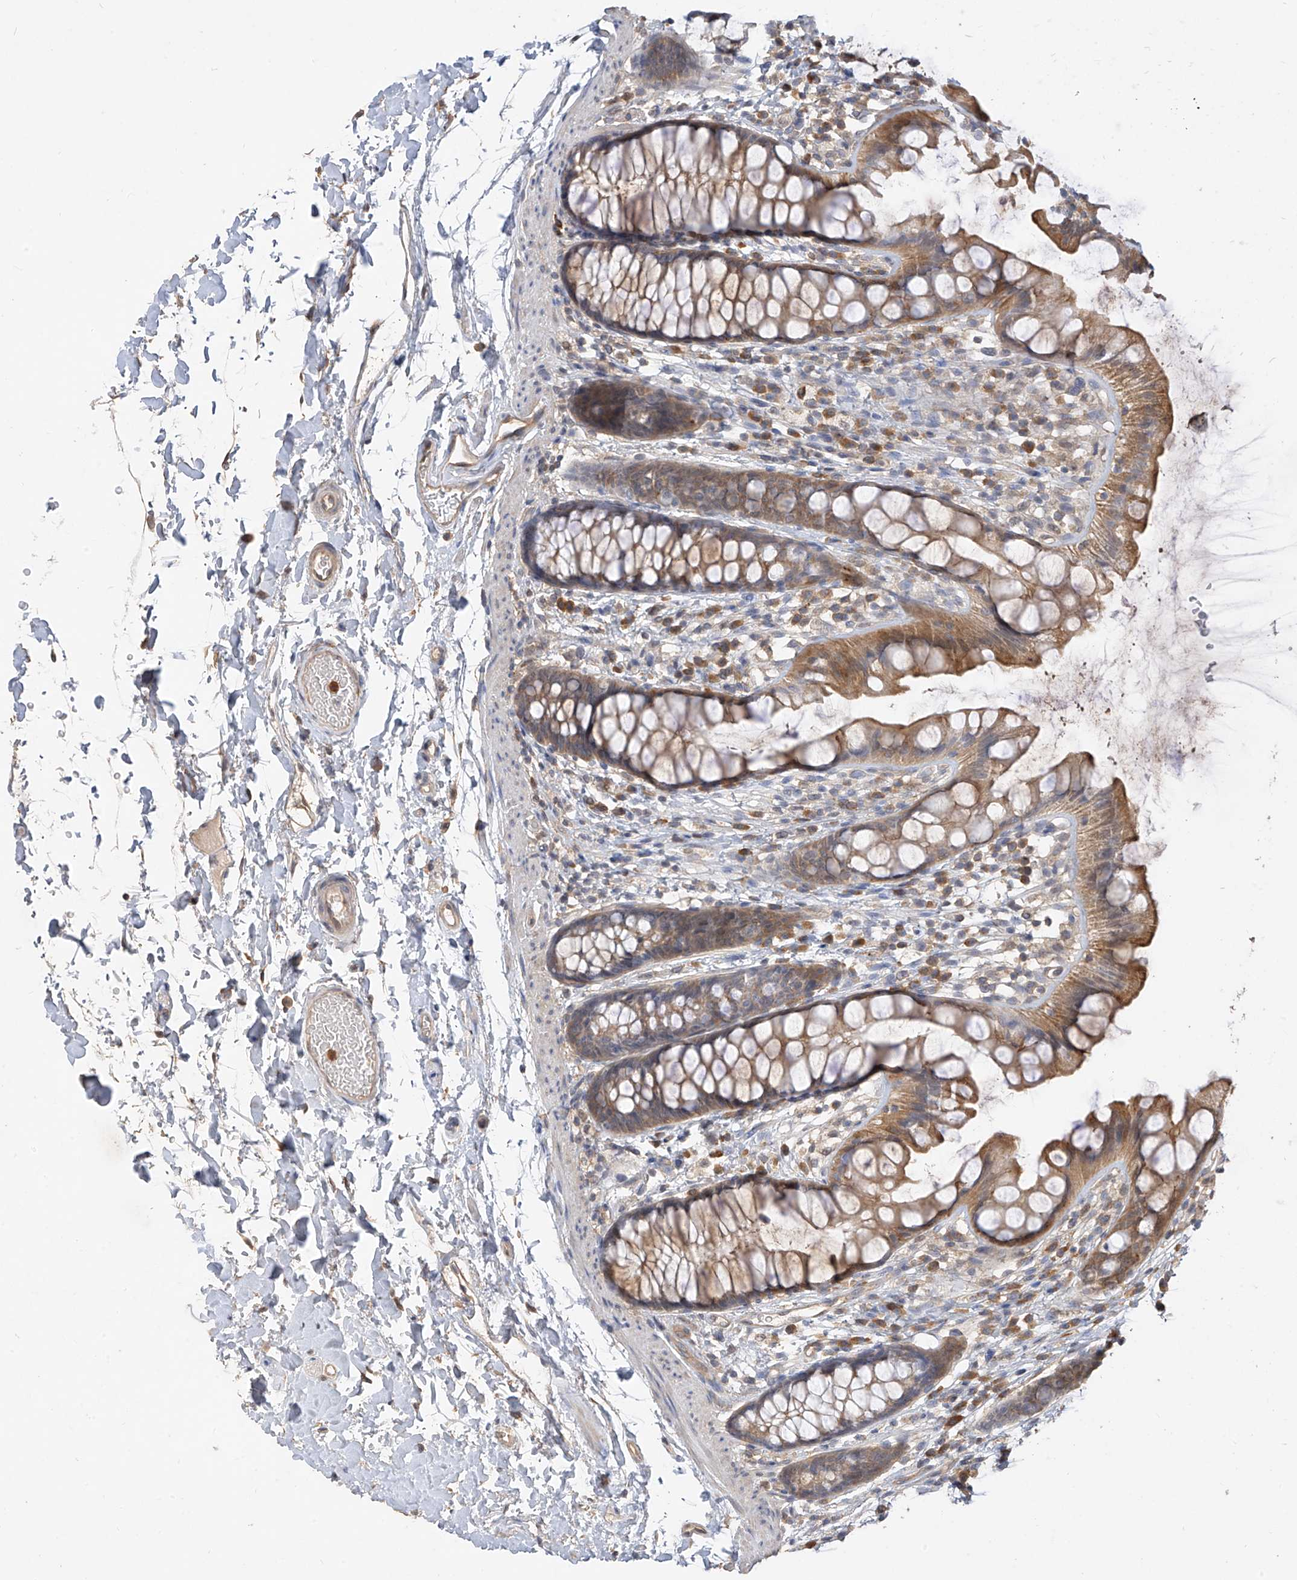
{"staining": {"intensity": "moderate", "quantity": ">75%", "location": "cytoplasmic/membranous"}, "tissue": "rectum", "cell_type": "Glandular cells", "image_type": "normal", "snomed": [{"axis": "morphology", "description": "Normal tissue, NOS"}, {"axis": "topography", "description": "Rectum"}], "caption": "A medium amount of moderate cytoplasmic/membranous expression is present in about >75% of glandular cells in normal rectum.", "gene": "OFD1", "patient": {"sex": "female", "age": 65}}